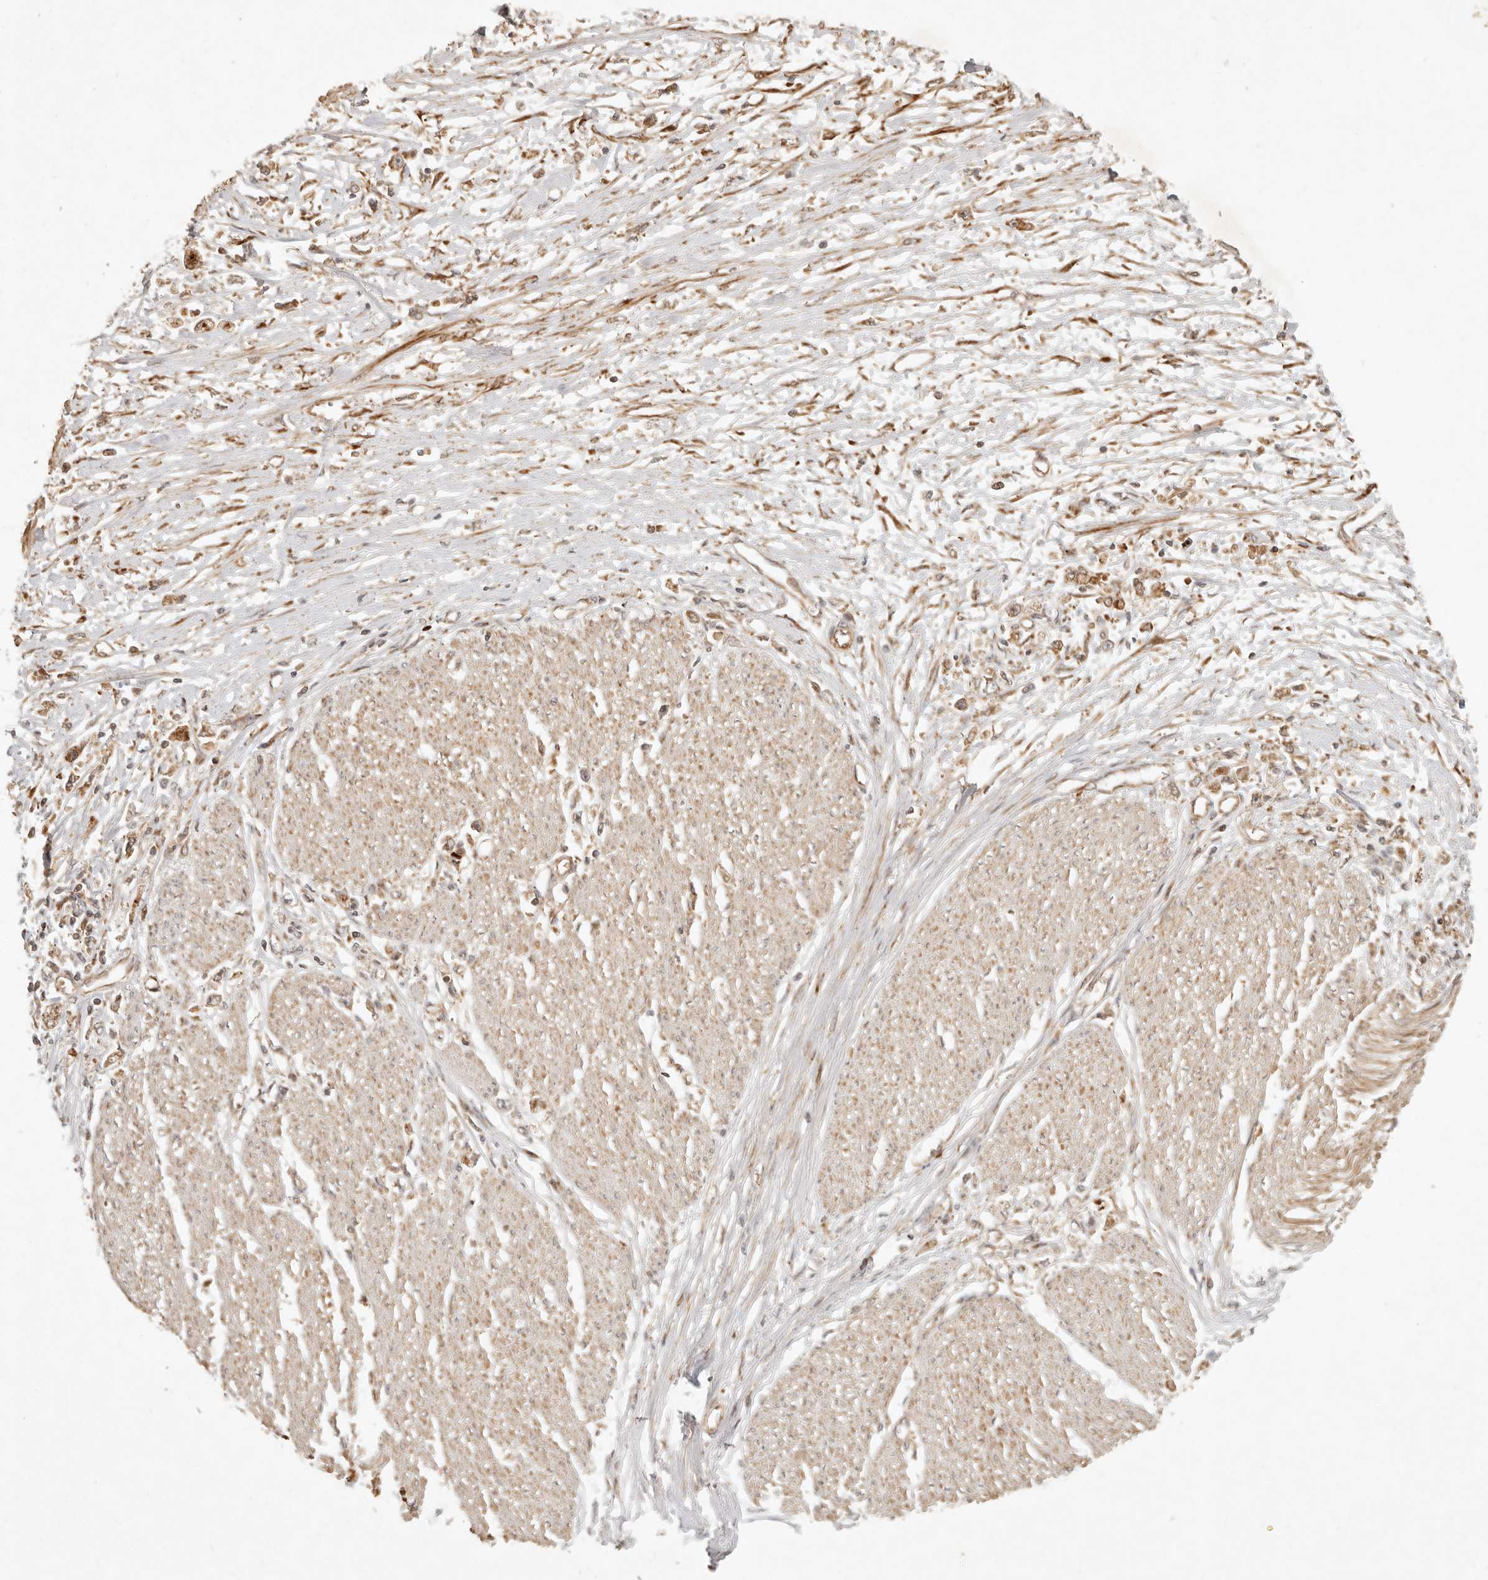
{"staining": {"intensity": "moderate", "quantity": ">75%", "location": "cytoplasmic/membranous,nuclear"}, "tissue": "stomach cancer", "cell_type": "Tumor cells", "image_type": "cancer", "snomed": [{"axis": "morphology", "description": "Adenocarcinoma, NOS"}, {"axis": "topography", "description": "Stomach"}], "caption": "Adenocarcinoma (stomach) stained for a protein demonstrates moderate cytoplasmic/membranous and nuclear positivity in tumor cells. (DAB (3,3'-diaminobenzidine) IHC, brown staining for protein, blue staining for nuclei).", "gene": "KLHL38", "patient": {"sex": "female", "age": 59}}